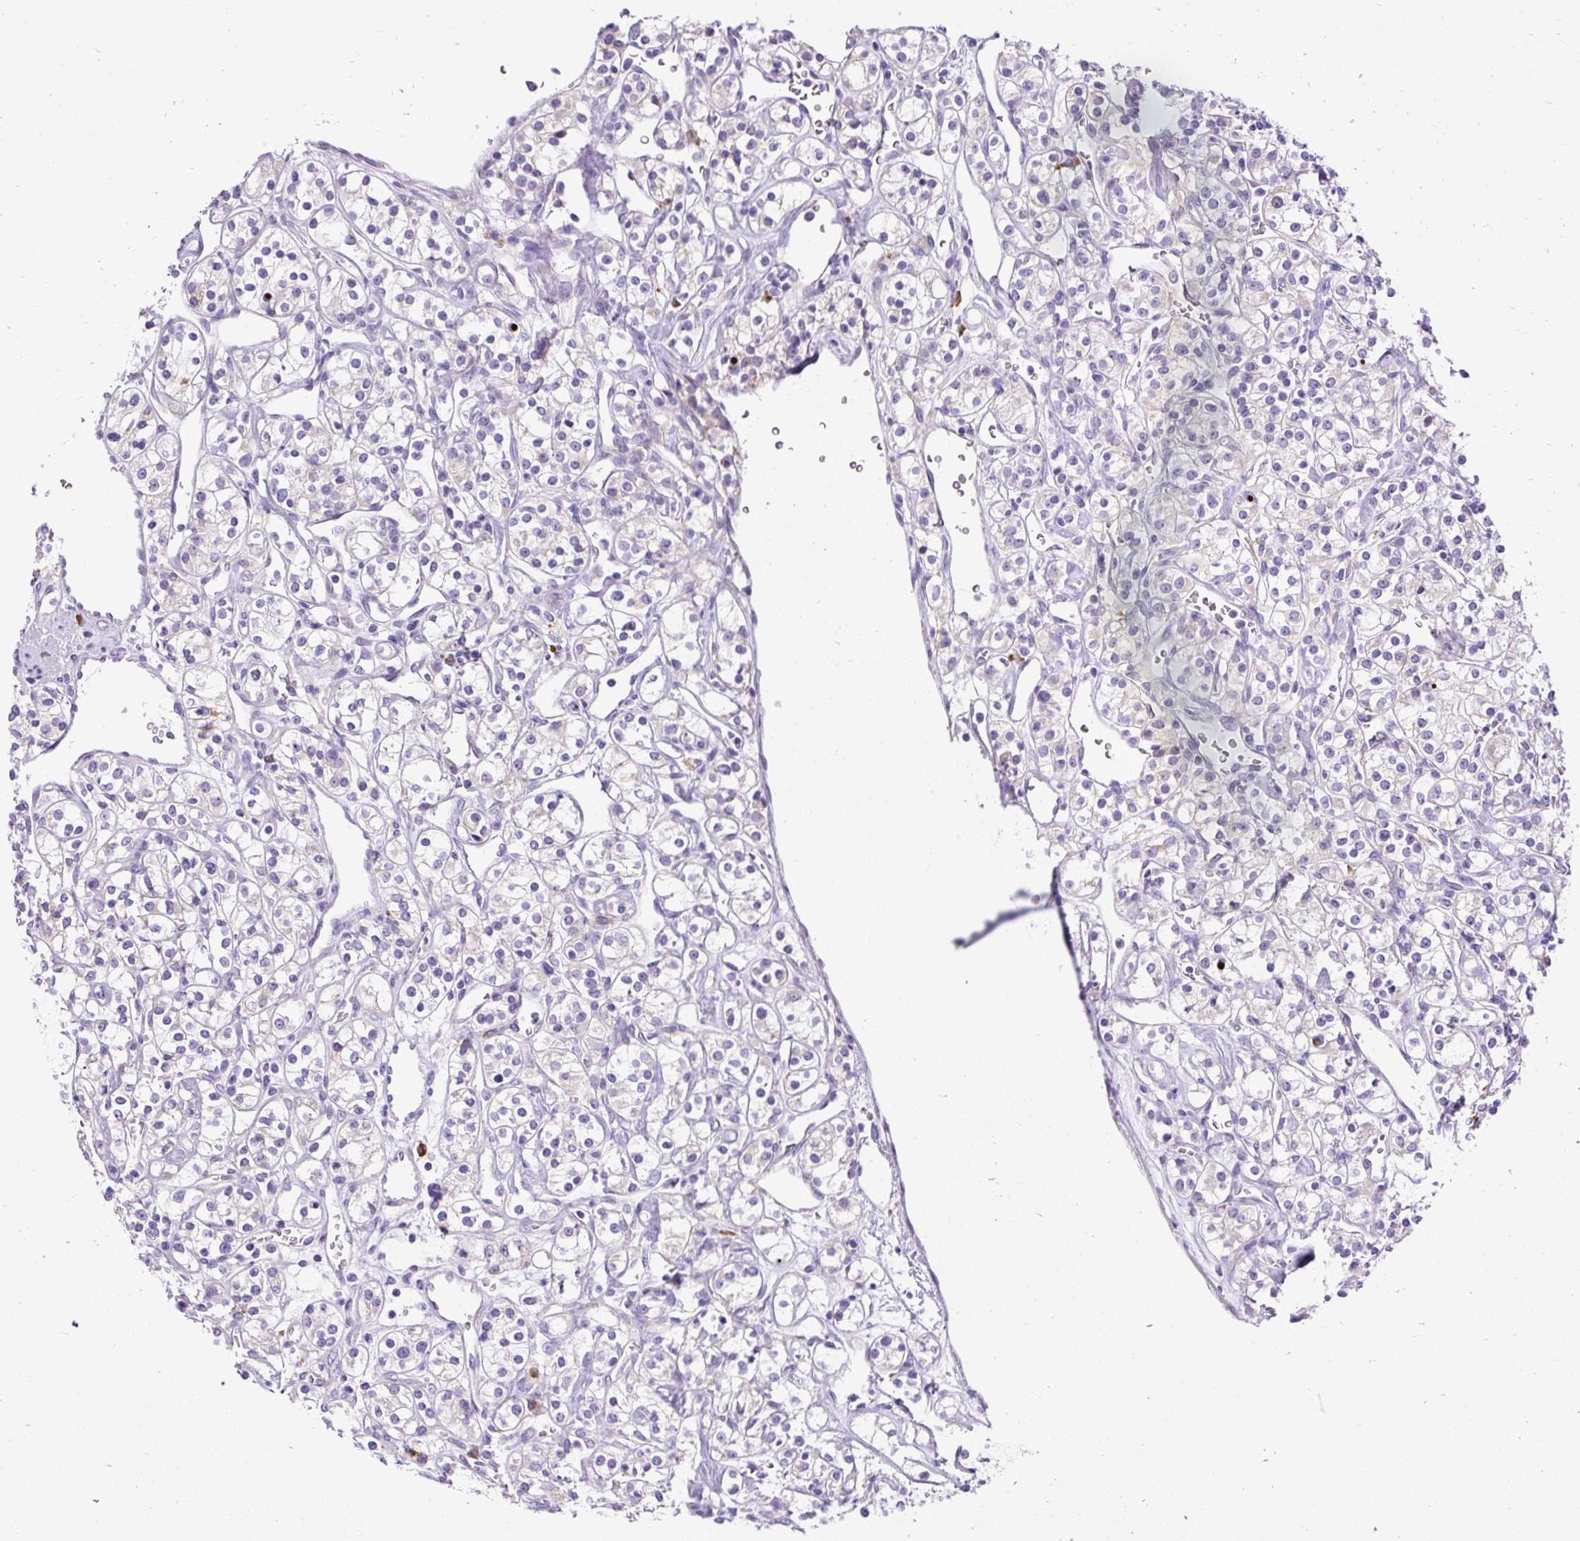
{"staining": {"intensity": "negative", "quantity": "none", "location": "none"}, "tissue": "renal cancer", "cell_type": "Tumor cells", "image_type": "cancer", "snomed": [{"axis": "morphology", "description": "Adenocarcinoma, NOS"}, {"axis": "topography", "description": "Kidney"}], "caption": "Adenocarcinoma (renal) stained for a protein using immunohistochemistry reveals no positivity tumor cells.", "gene": "SYBU", "patient": {"sex": "male", "age": 77}}